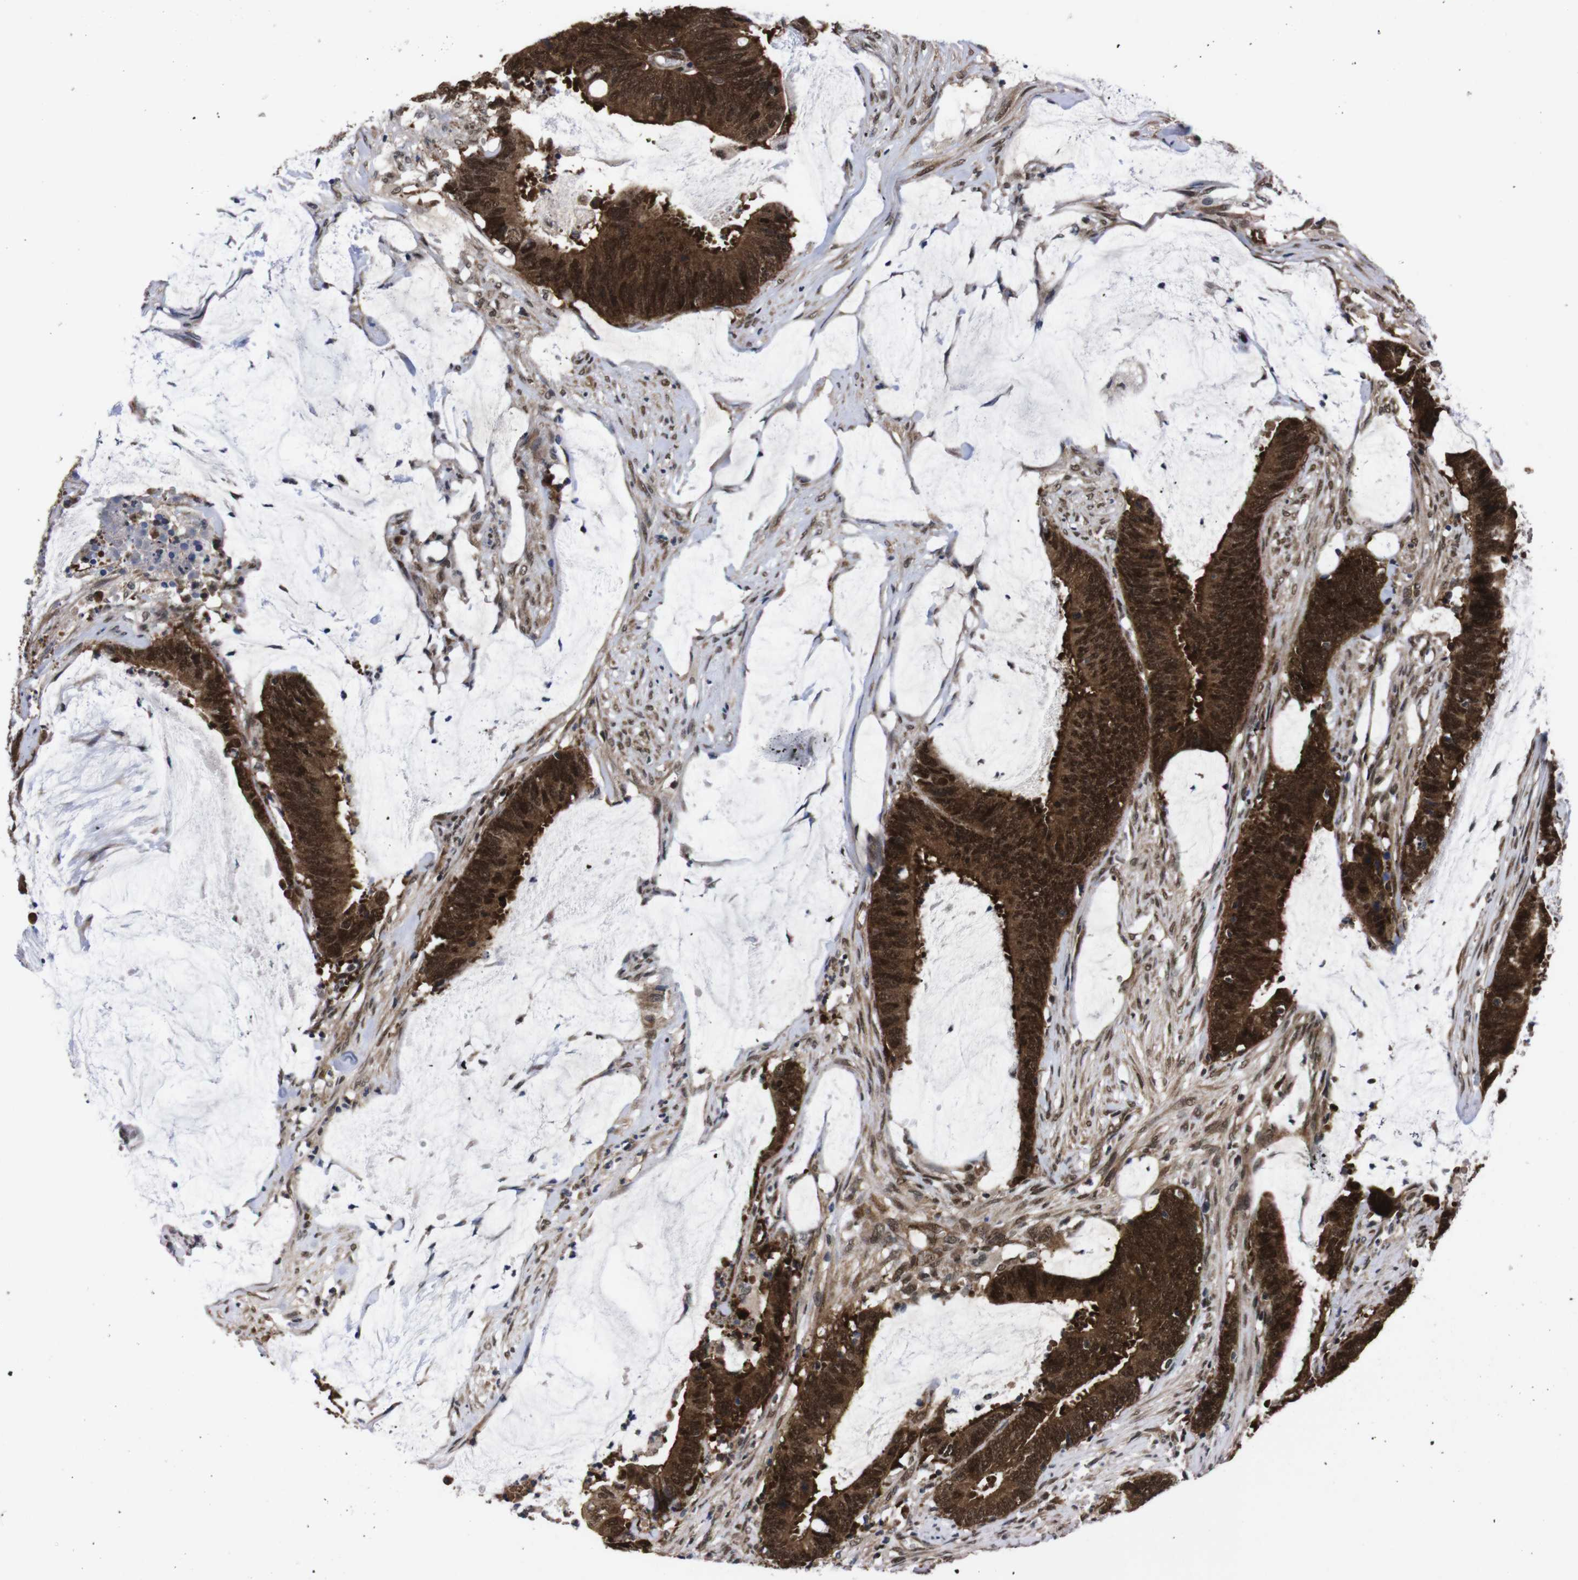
{"staining": {"intensity": "strong", "quantity": ">75%", "location": "cytoplasmic/membranous,nuclear"}, "tissue": "colorectal cancer", "cell_type": "Tumor cells", "image_type": "cancer", "snomed": [{"axis": "morphology", "description": "Adenocarcinoma, NOS"}, {"axis": "topography", "description": "Rectum"}], "caption": "Brown immunohistochemical staining in adenocarcinoma (colorectal) demonstrates strong cytoplasmic/membranous and nuclear expression in approximately >75% of tumor cells. Using DAB (3,3'-diaminobenzidine) (brown) and hematoxylin (blue) stains, captured at high magnification using brightfield microscopy.", "gene": "UBQLN2", "patient": {"sex": "female", "age": 66}}